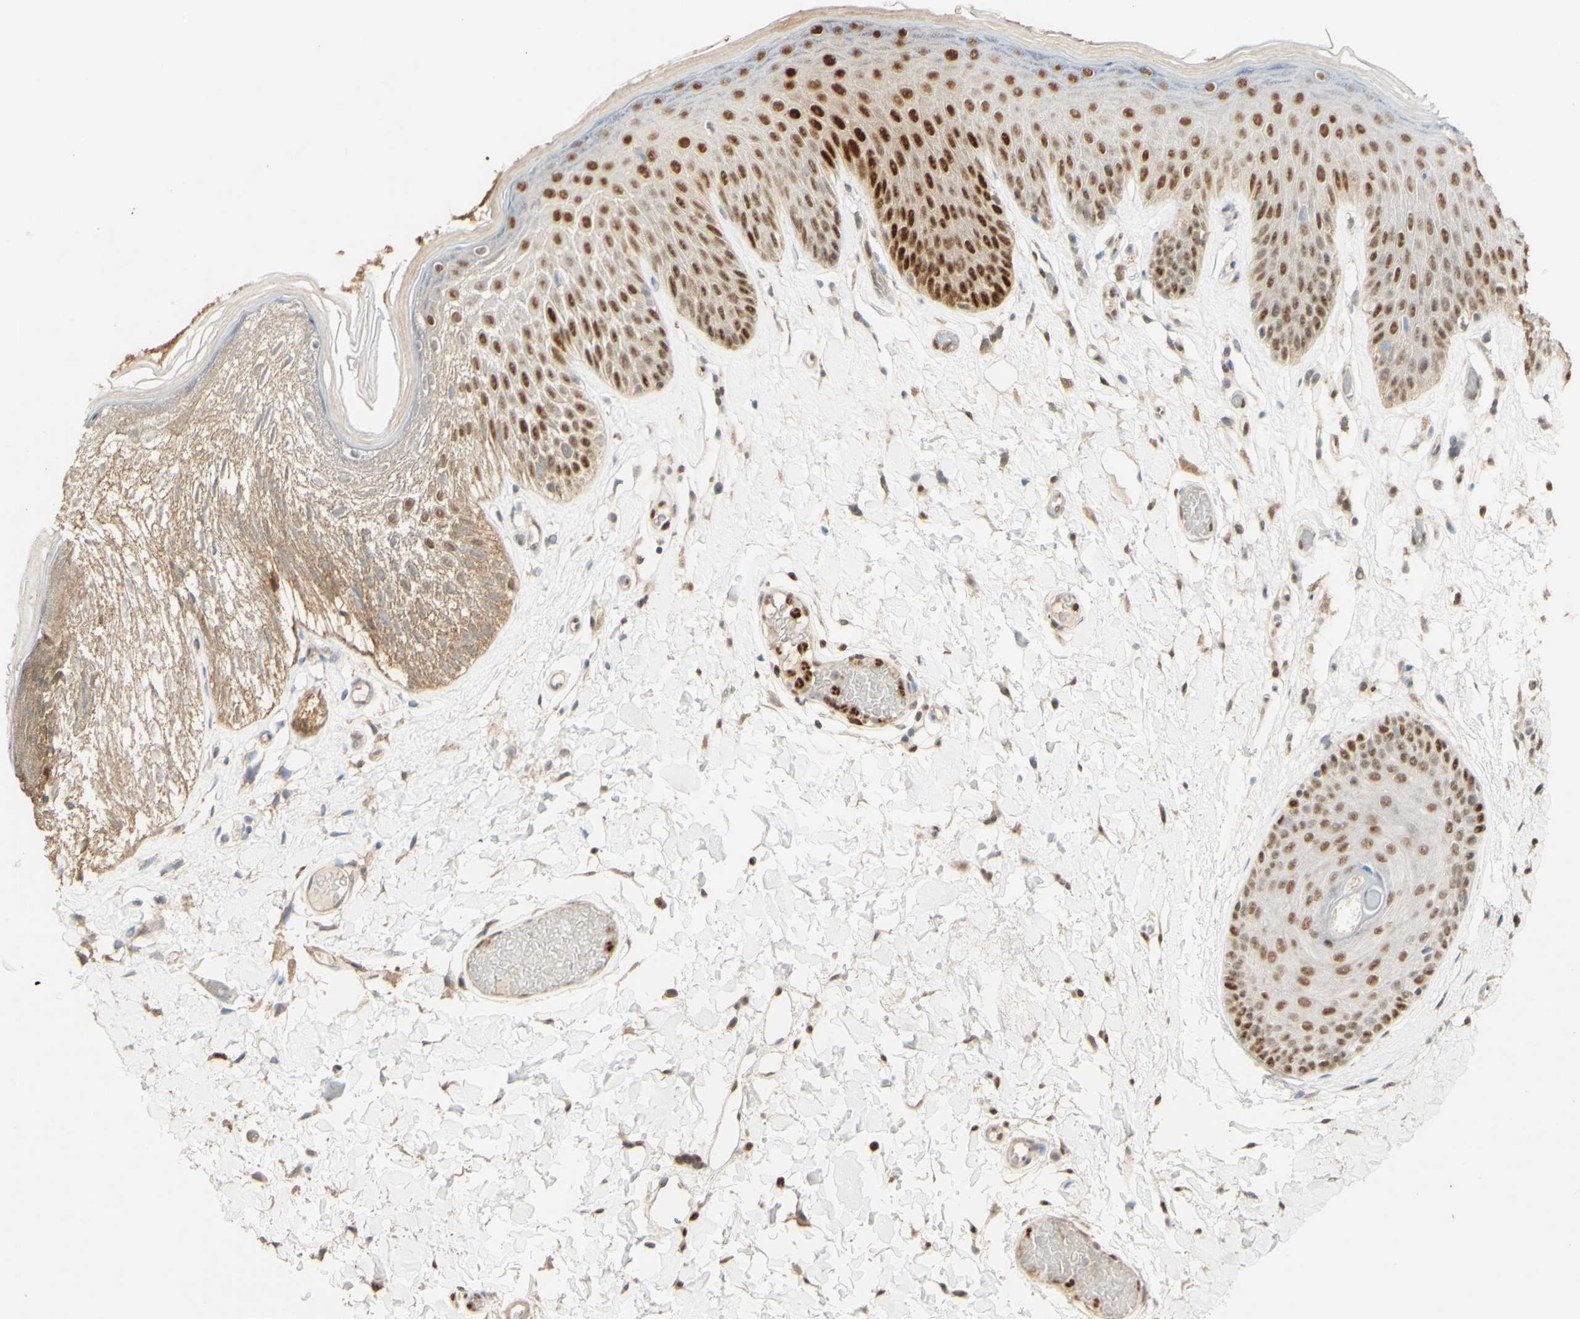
{"staining": {"intensity": "strong", "quantity": ">75%", "location": "cytoplasmic/membranous,nuclear"}, "tissue": "skin", "cell_type": "Epidermal cells", "image_type": "normal", "snomed": [{"axis": "morphology", "description": "Normal tissue, NOS"}, {"axis": "topography", "description": "Vulva"}], "caption": "Strong cytoplasmic/membranous,nuclear protein positivity is identified in about >75% of epidermal cells in skin. (IHC, brightfield microscopy, high magnification).", "gene": "MAP3K4", "patient": {"sex": "female", "age": 73}}